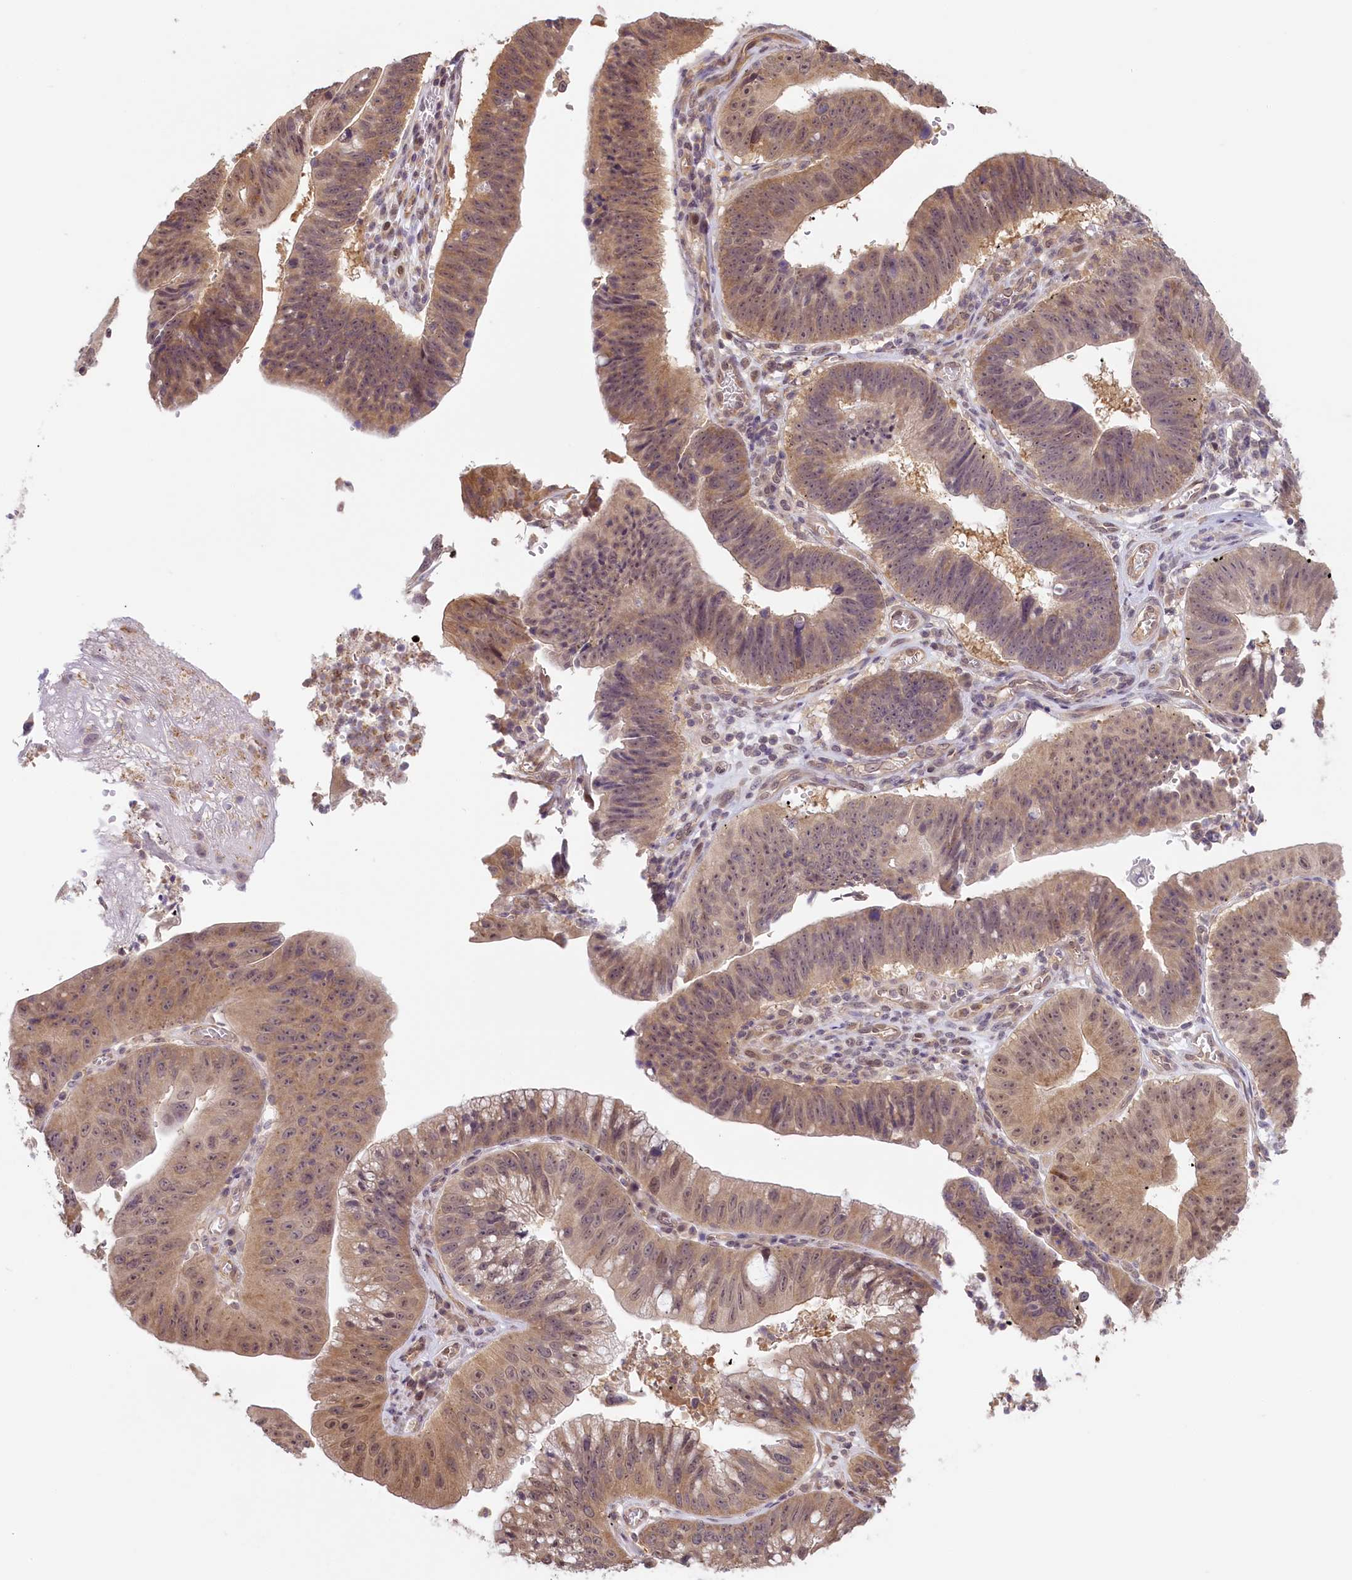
{"staining": {"intensity": "moderate", "quantity": "25%-75%", "location": "cytoplasmic/membranous,nuclear"}, "tissue": "stomach cancer", "cell_type": "Tumor cells", "image_type": "cancer", "snomed": [{"axis": "morphology", "description": "Adenocarcinoma, NOS"}, {"axis": "topography", "description": "Stomach"}], "caption": "Immunohistochemical staining of human adenocarcinoma (stomach) exhibits moderate cytoplasmic/membranous and nuclear protein positivity in approximately 25%-75% of tumor cells.", "gene": "C19orf44", "patient": {"sex": "male", "age": 59}}